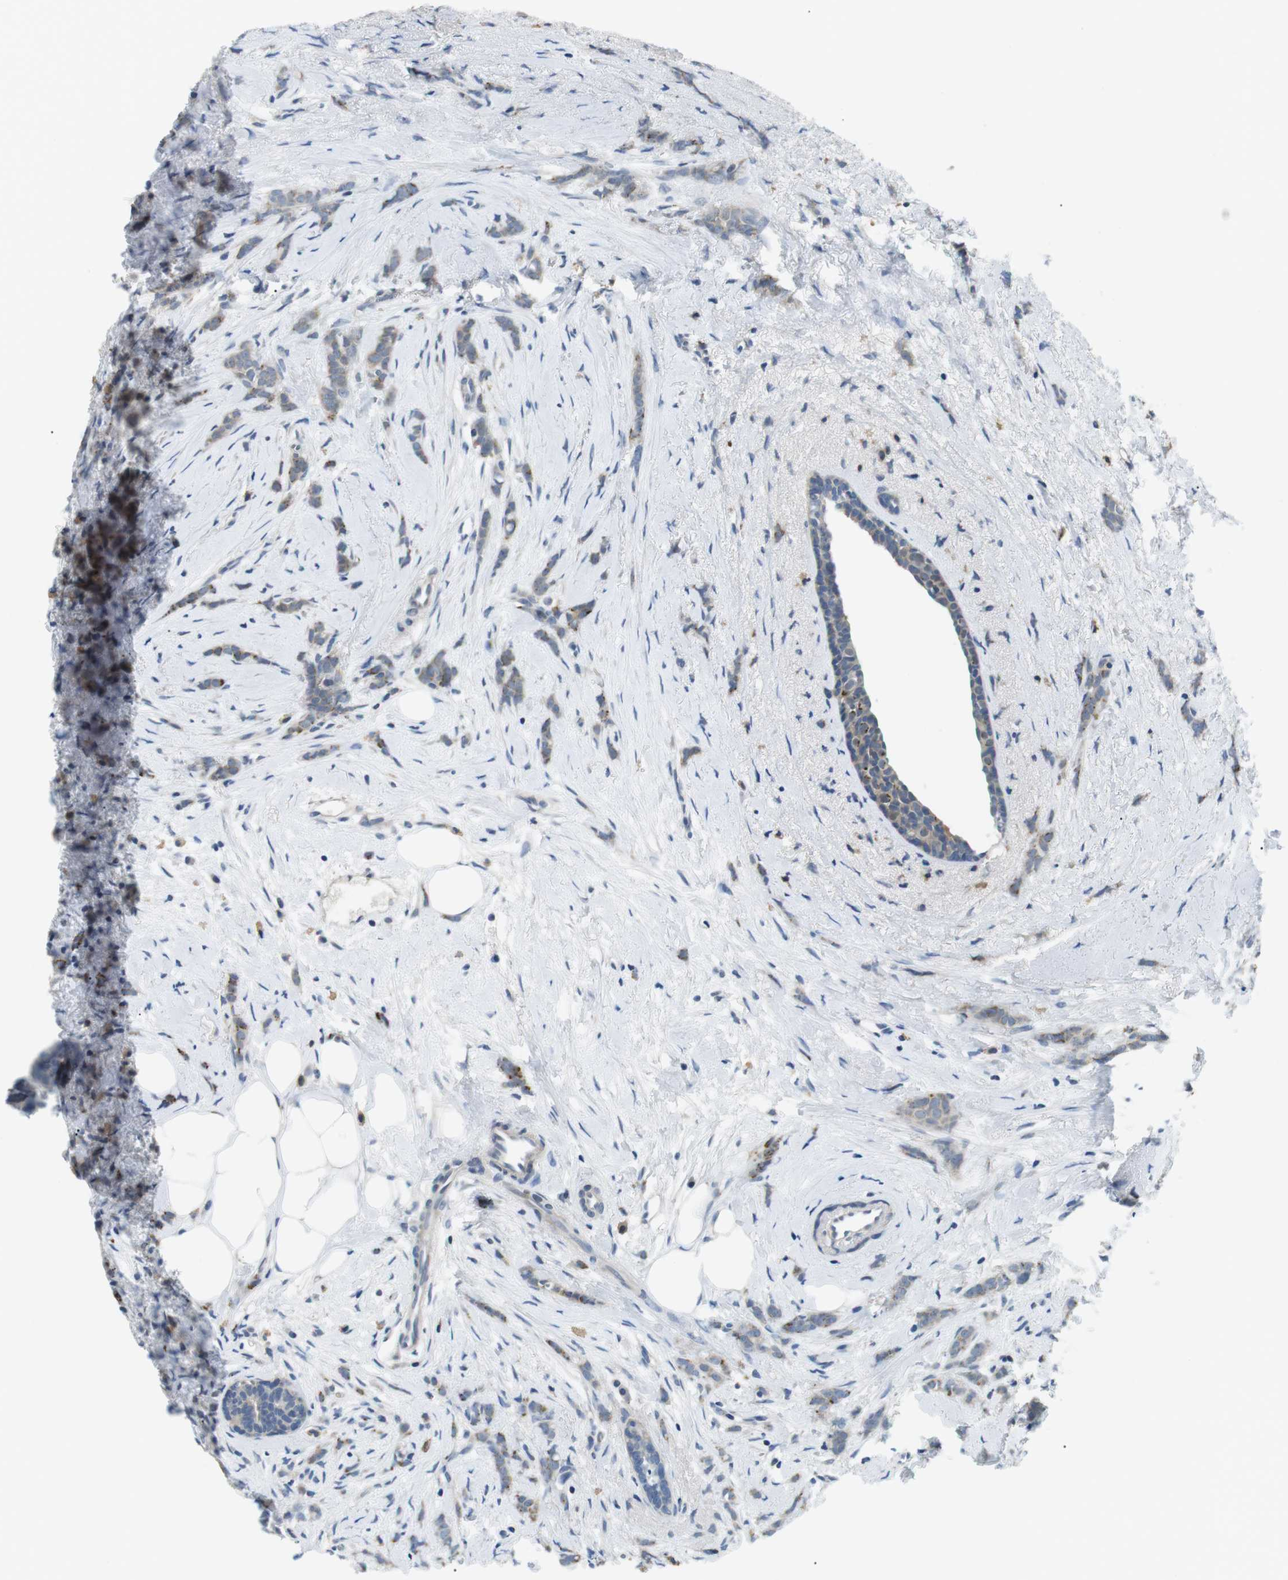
{"staining": {"intensity": "weak", "quantity": ">75%", "location": "cytoplasmic/membranous"}, "tissue": "breast cancer", "cell_type": "Tumor cells", "image_type": "cancer", "snomed": [{"axis": "morphology", "description": "Lobular carcinoma, in situ"}, {"axis": "morphology", "description": "Lobular carcinoma"}, {"axis": "topography", "description": "Breast"}], "caption": "DAB immunohistochemical staining of breast cancer displays weak cytoplasmic/membranous protein expression in approximately >75% of tumor cells.", "gene": "WSCD1", "patient": {"sex": "female", "age": 41}}